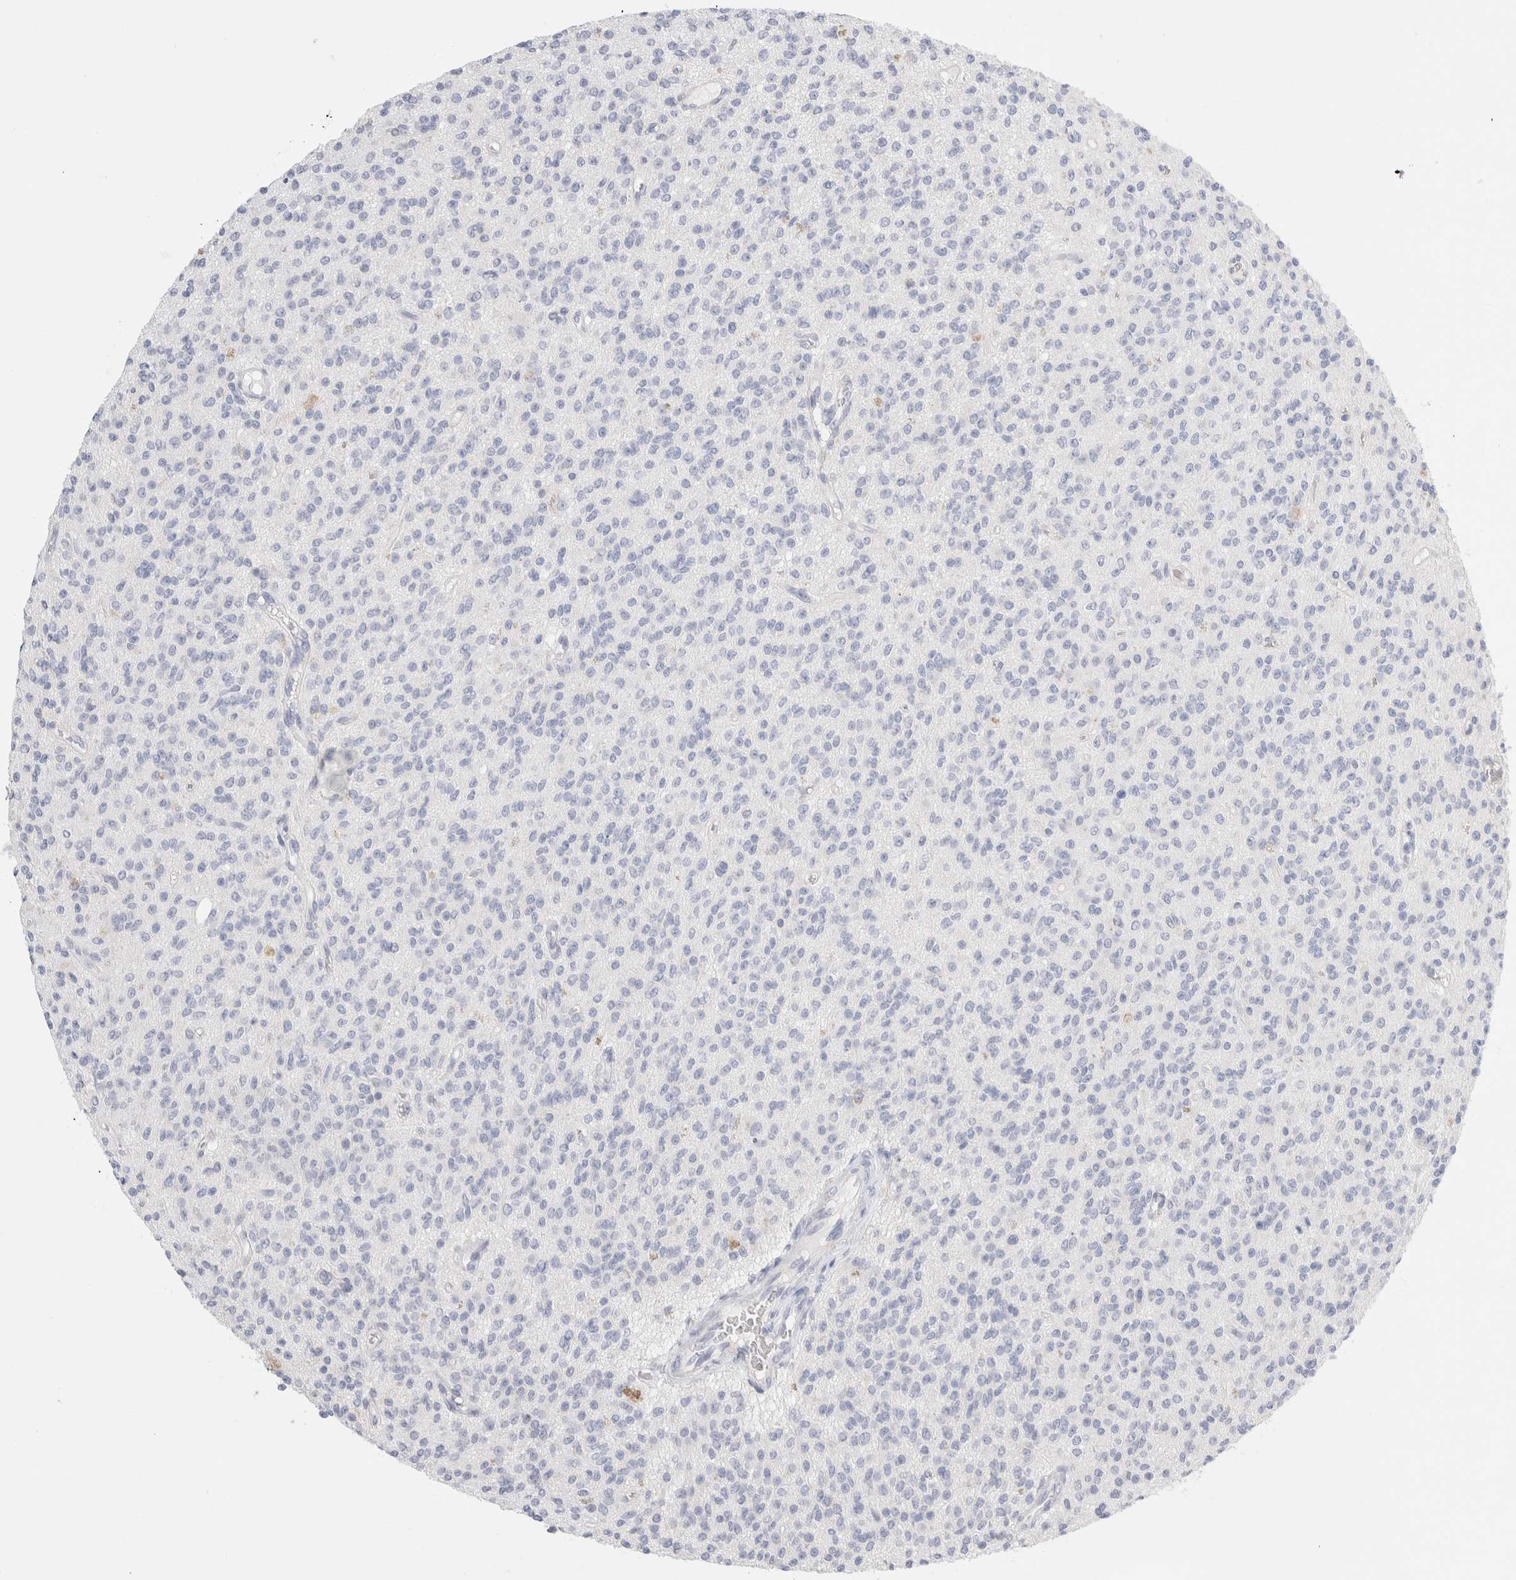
{"staining": {"intensity": "negative", "quantity": "none", "location": "none"}, "tissue": "glioma", "cell_type": "Tumor cells", "image_type": "cancer", "snomed": [{"axis": "morphology", "description": "Glioma, malignant, High grade"}, {"axis": "topography", "description": "Brain"}], "caption": "A photomicrograph of human glioma is negative for staining in tumor cells.", "gene": "CSK", "patient": {"sex": "male", "age": 34}}